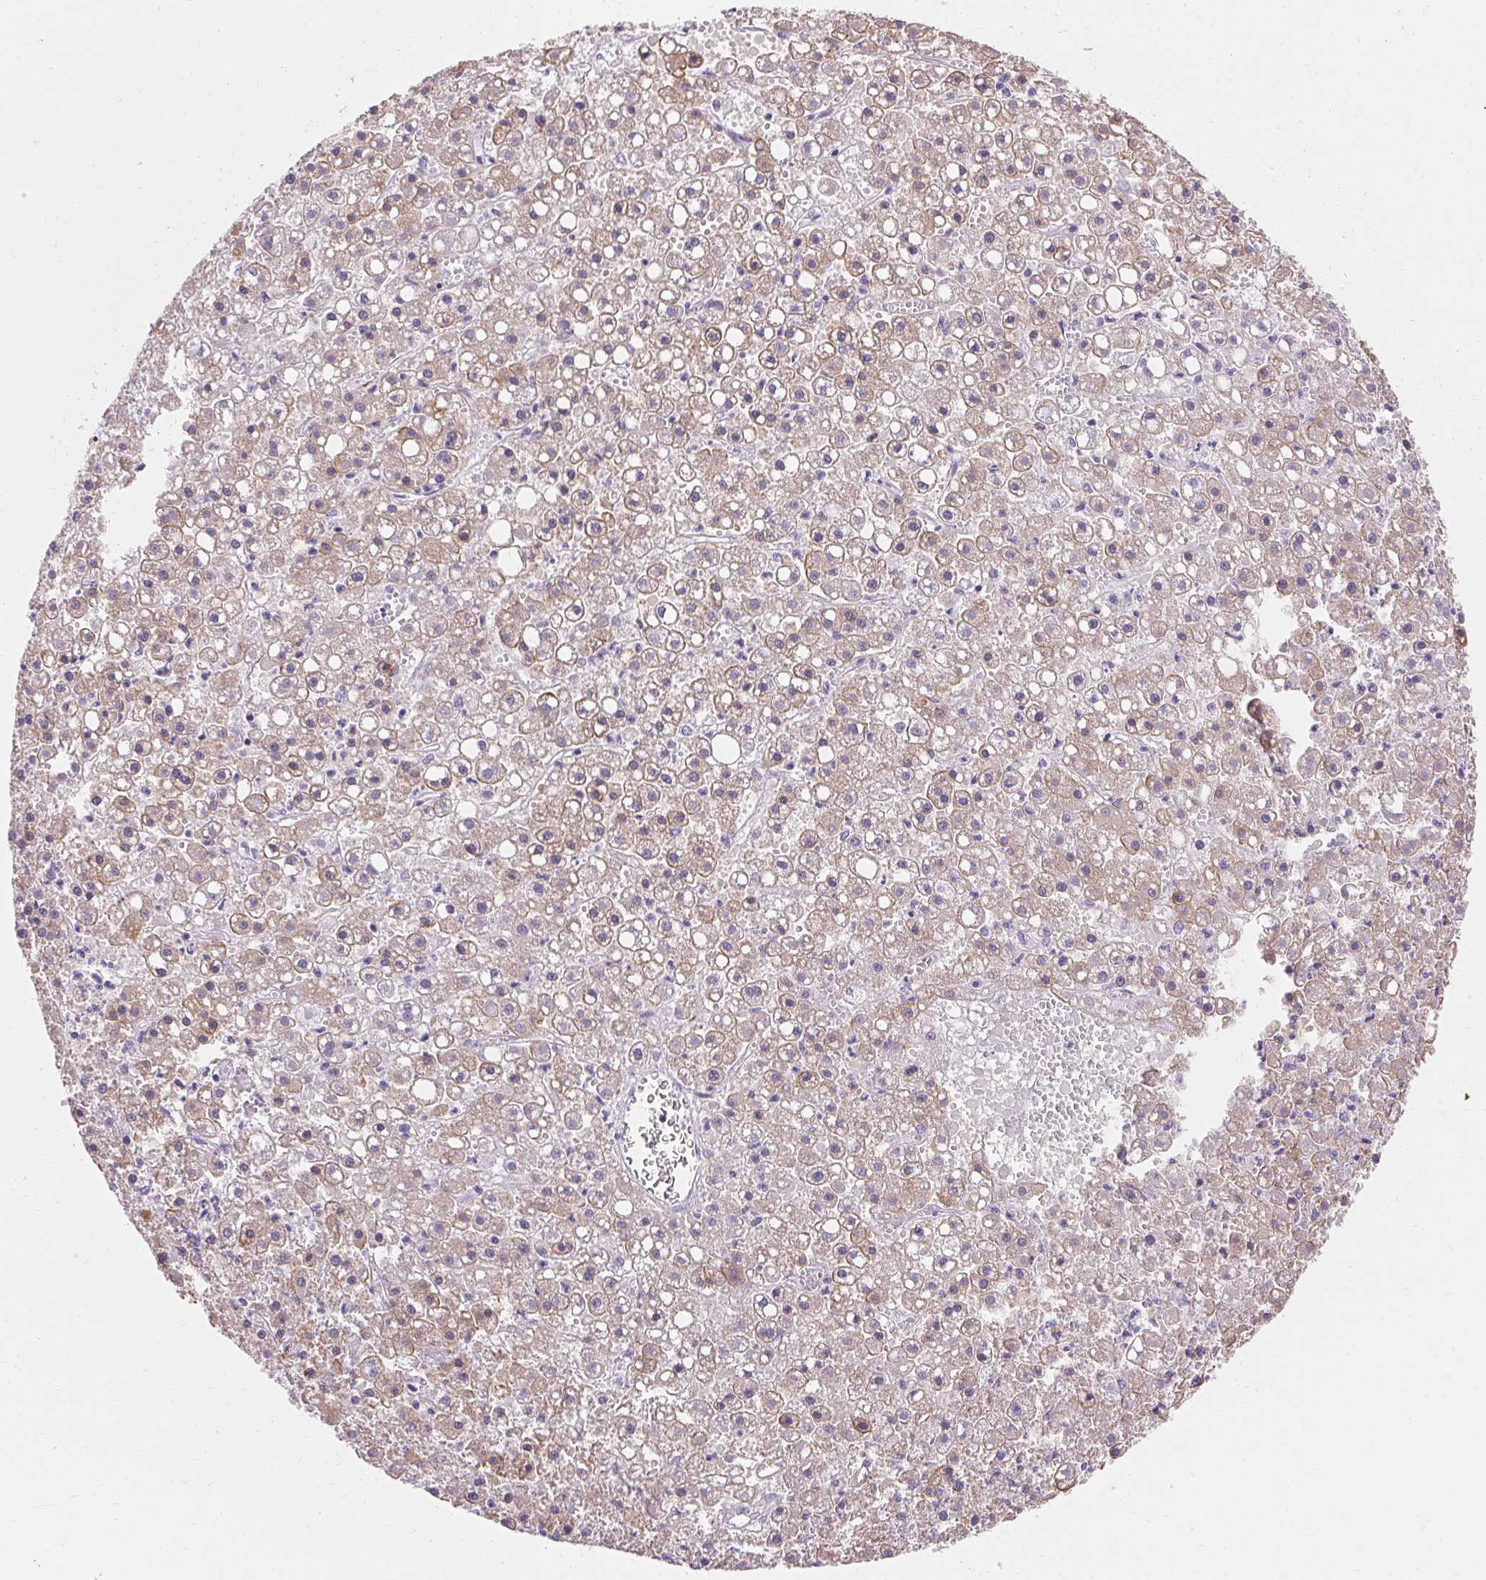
{"staining": {"intensity": "weak", "quantity": "25%-75%", "location": "cytoplasmic/membranous"}, "tissue": "liver cancer", "cell_type": "Tumor cells", "image_type": "cancer", "snomed": [{"axis": "morphology", "description": "Carcinoma, Hepatocellular, NOS"}, {"axis": "topography", "description": "Liver"}], "caption": "The micrograph demonstrates a brown stain indicating the presence of a protein in the cytoplasmic/membranous of tumor cells in liver cancer.", "gene": "ASGR2", "patient": {"sex": "male", "age": 67}}